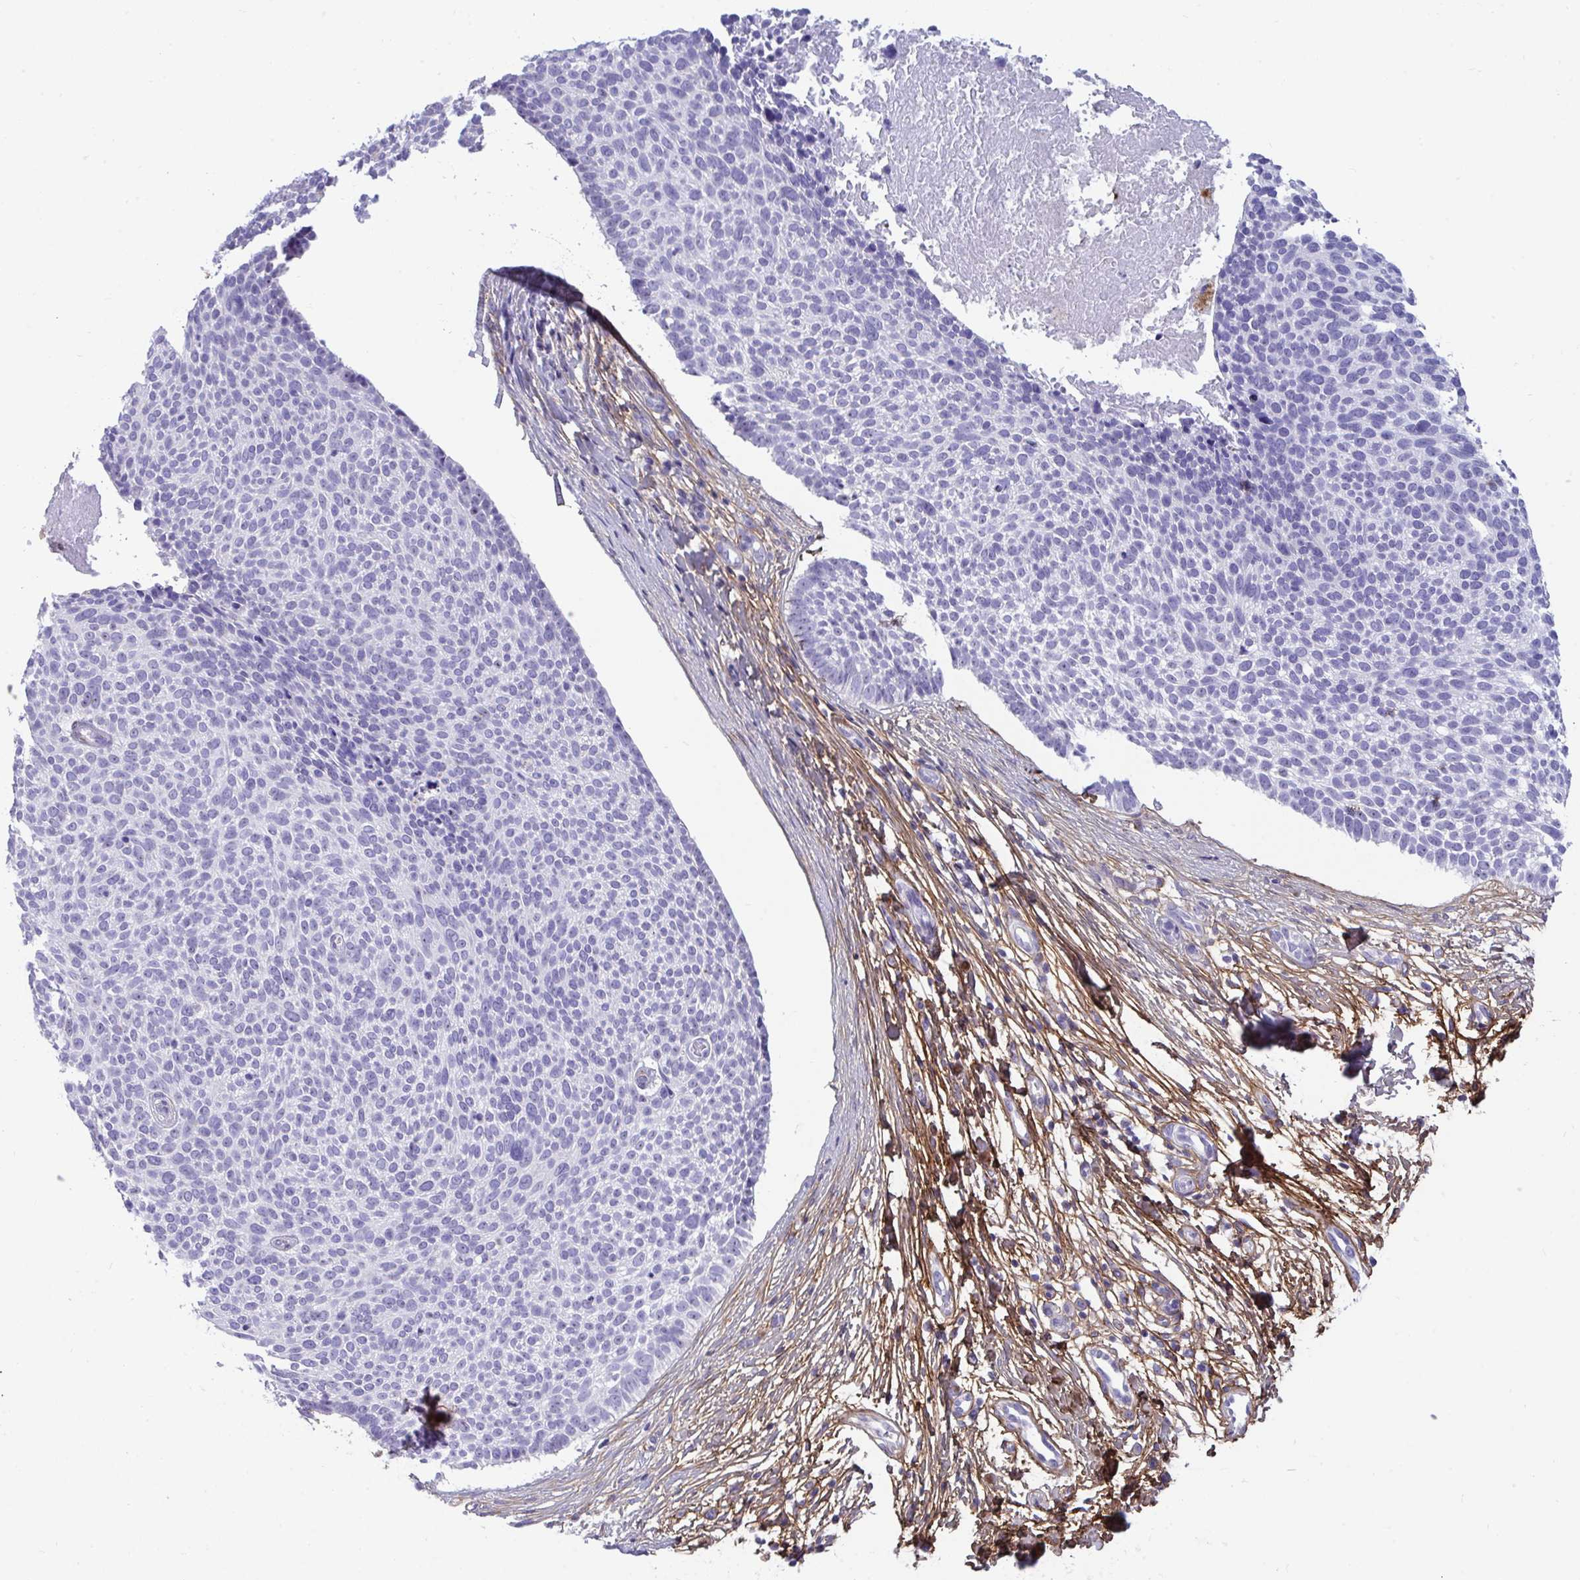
{"staining": {"intensity": "negative", "quantity": "none", "location": "none"}, "tissue": "skin cancer", "cell_type": "Tumor cells", "image_type": "cancer", "snomed": [{"axis": "morphology", "description": "Basal cell carcinoma"}, {"axis": "topography", "description": "Skin"}, {"axis": "topography", "description": "Skin of back"}], "caption": "This is an immunohistochemistry (IHC) photomicrograph of human skin cancer (basal cell carcinoma). There is no positivity in tumor cells.", "gene": "LHFPL6", "patient": {"sex": "male", "age": 81}}